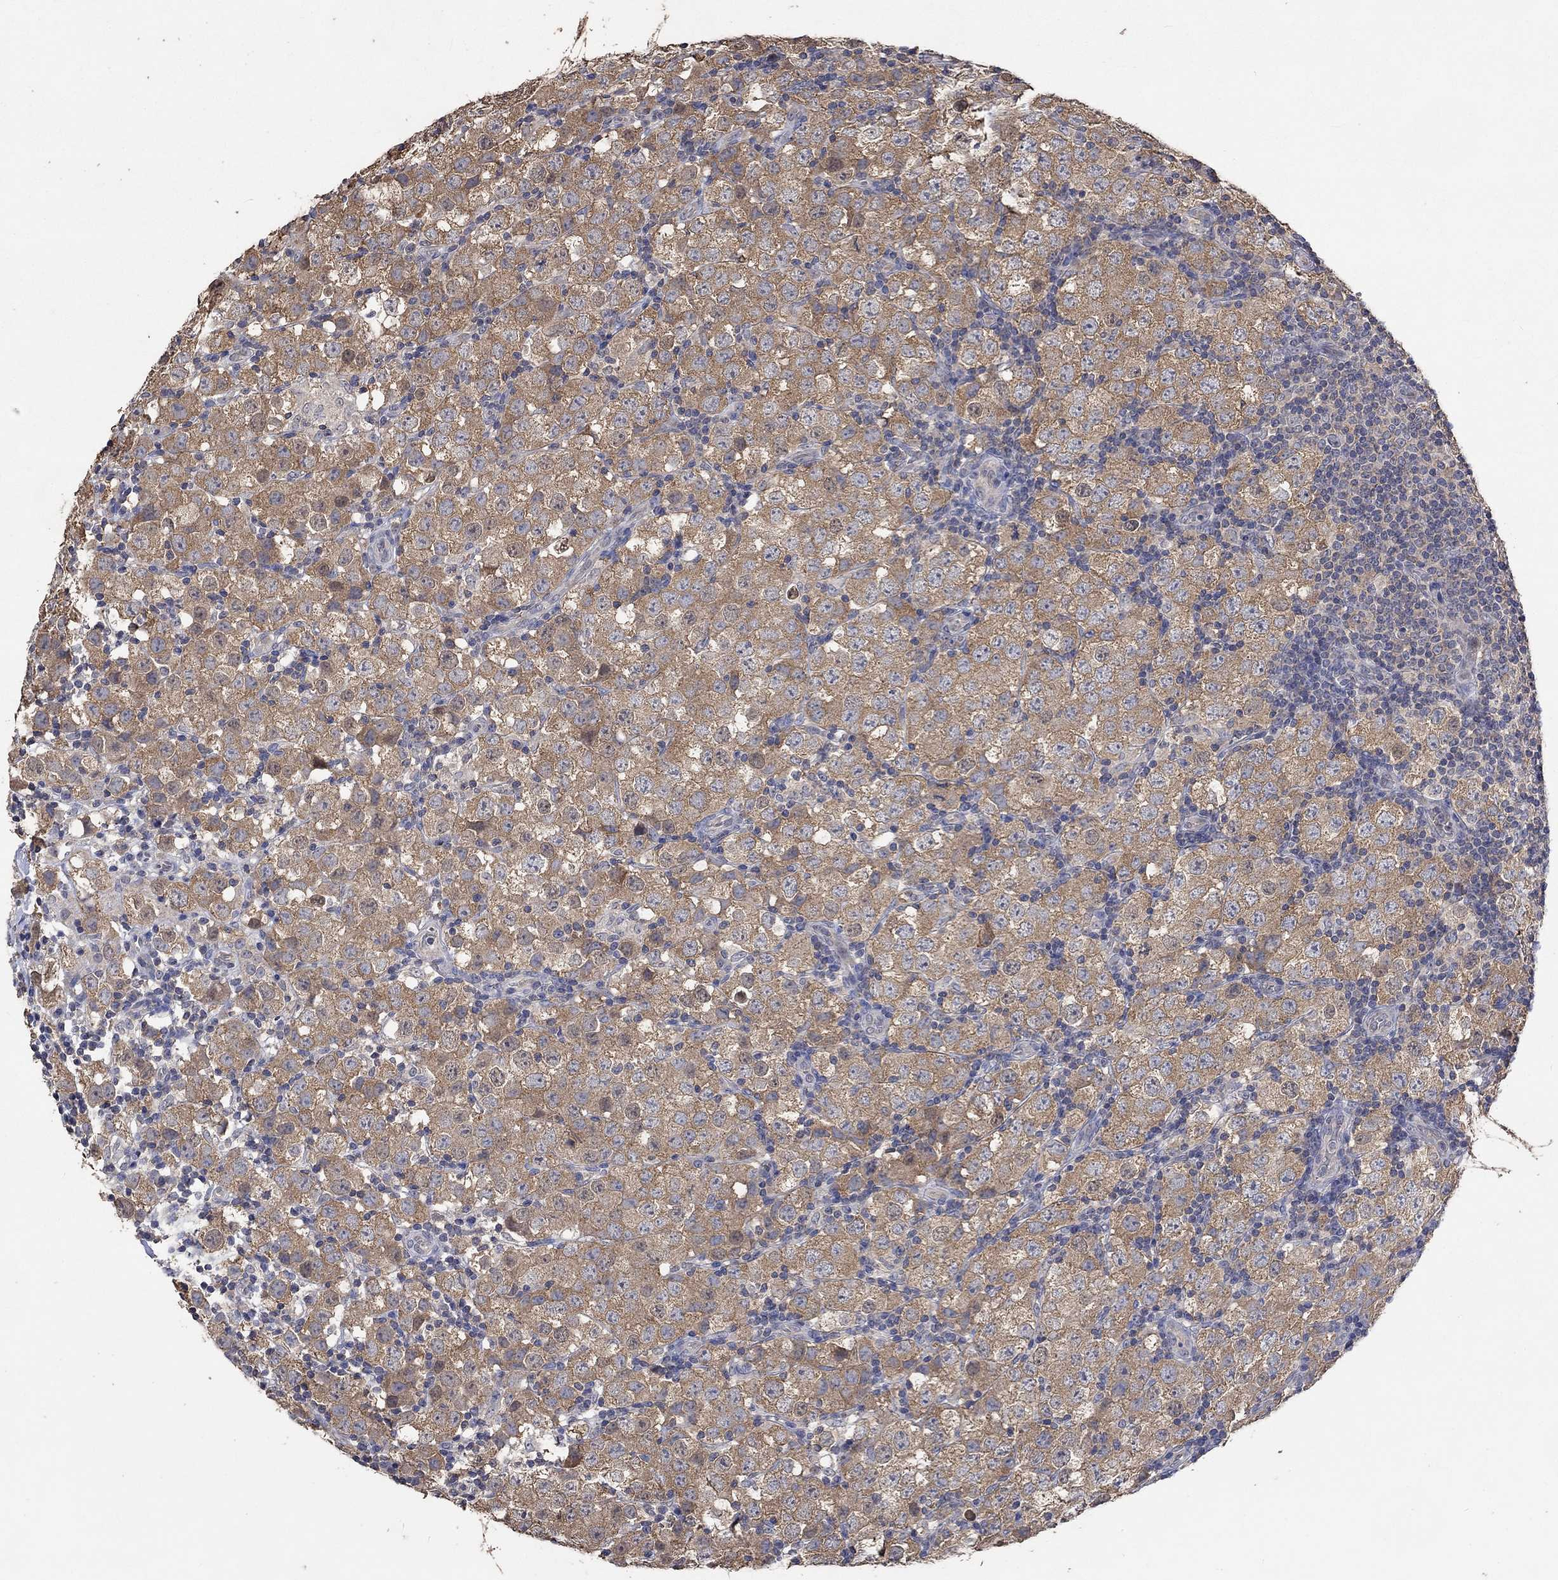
{"staining": {"intensity": "moderate", "quantity": ">75%", "location": "cytoplasmic/membranous"}, "tissue": "testis cancer", "cell_type": "Tumor cells", "image_type": "cancer", "snomed": [{"axis": "morphology", "description": "Seminoma, NOS"}, {"axis": "topography", "description": "Testis"}], "caption": "A brown stain highlights moderate cytoplasmic/membranous expression of a protein in human seminoma (testis) tumor cells.", "gene": "PTPN20", "patient": {"sex": "male", "age": 34}}